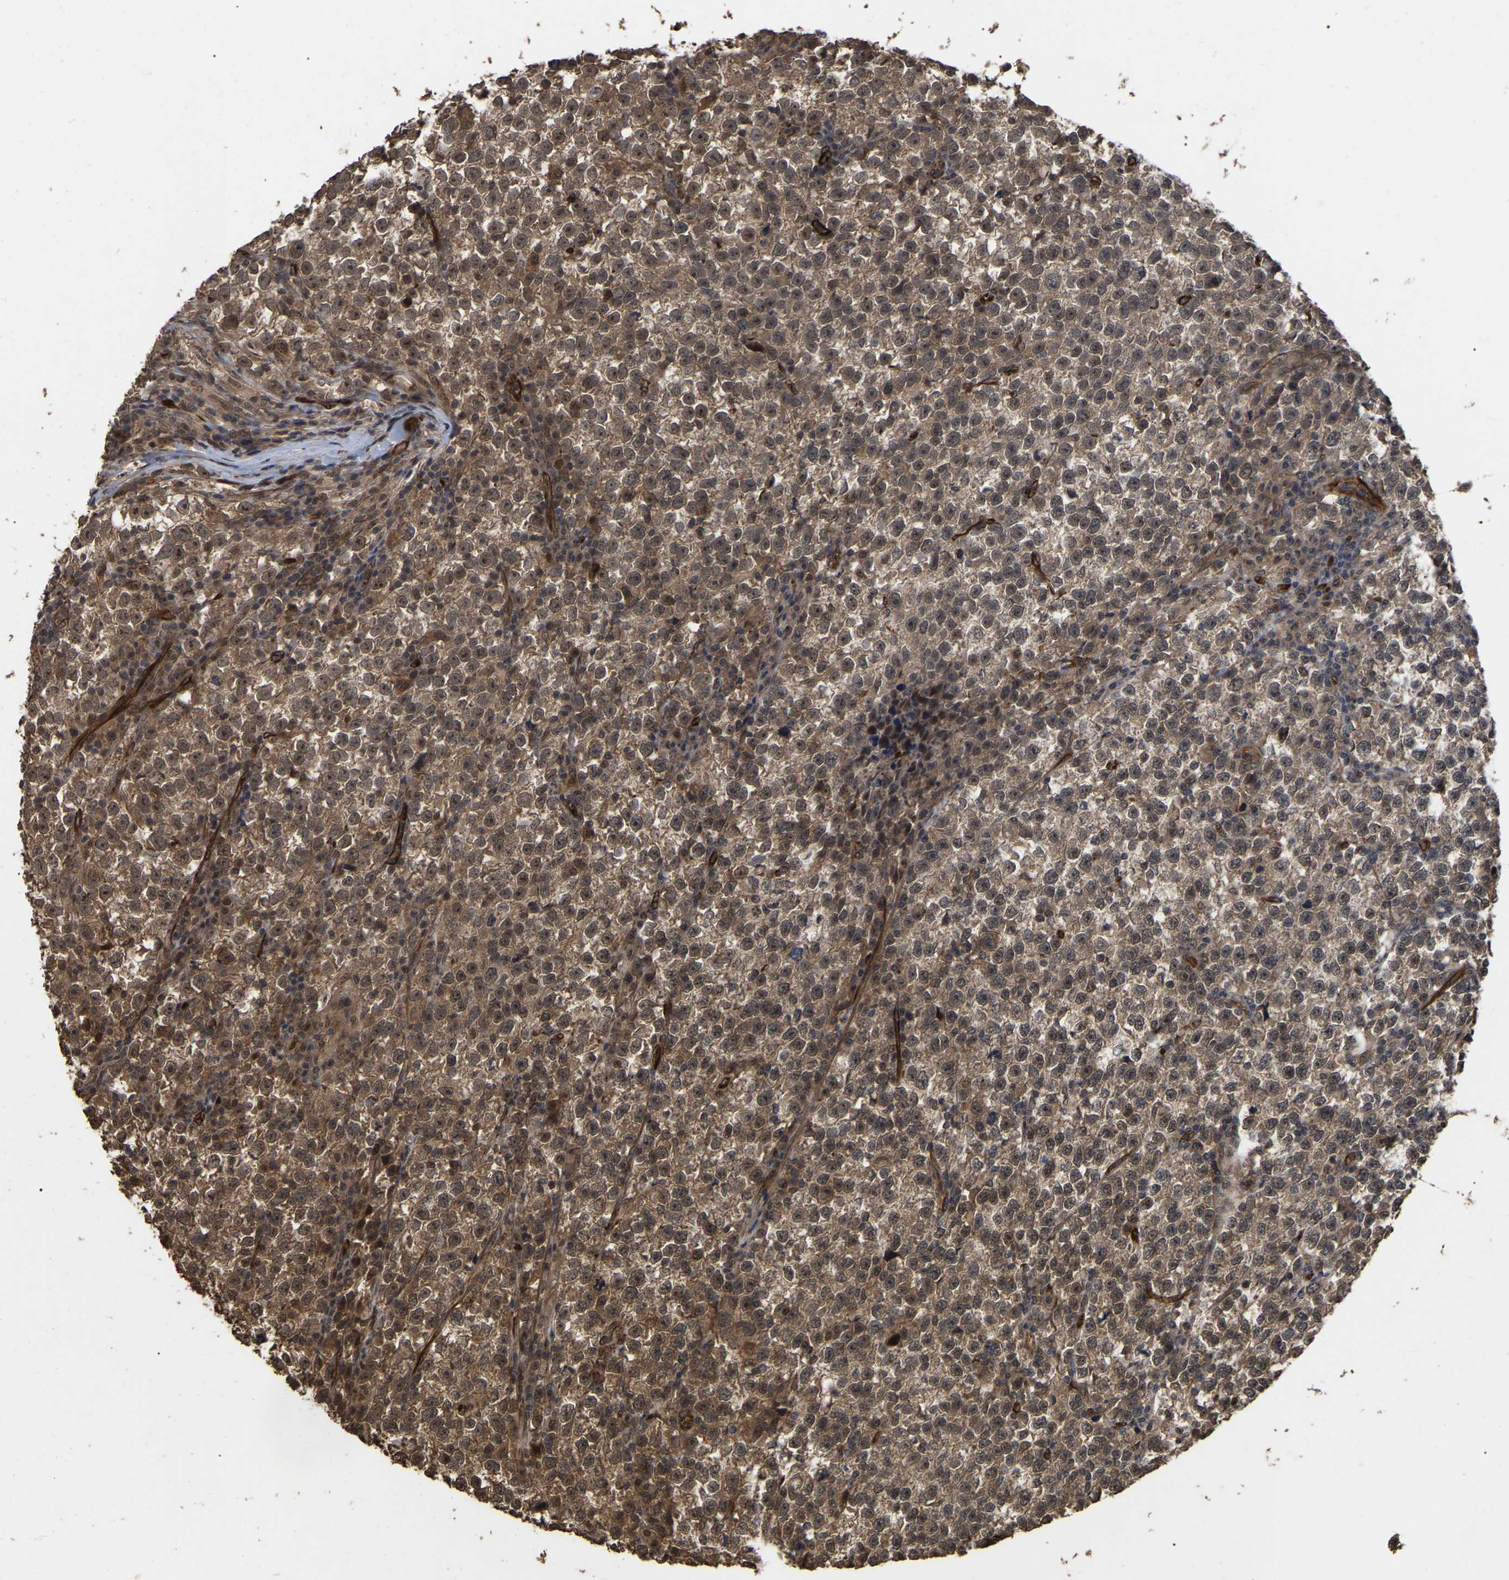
{"staining": {"intensity": "moderate", "quantity": ">75%", "location": "cytoplasmic/membranous,nuclear"}, "tissue": "testis cancer", "cell_type": "Tumor cells", "image_type": "cancer", "snomed": [{"axis": "morphology", "description": "Normal tissue, NOS"}, {"axis": "morphology", "description": "Seminoma, NOS"}, {"axis": "topography", "description": "Testis"}], "caption": "Immunohistochemical staining of testis cancer reveals medium levels of moderate cytoplasmic/membranous and nuclear positivity in approximately >75% of tumor cells.", "gene": "FAM161B", "patient": {"sex": "male", "age": 43}}